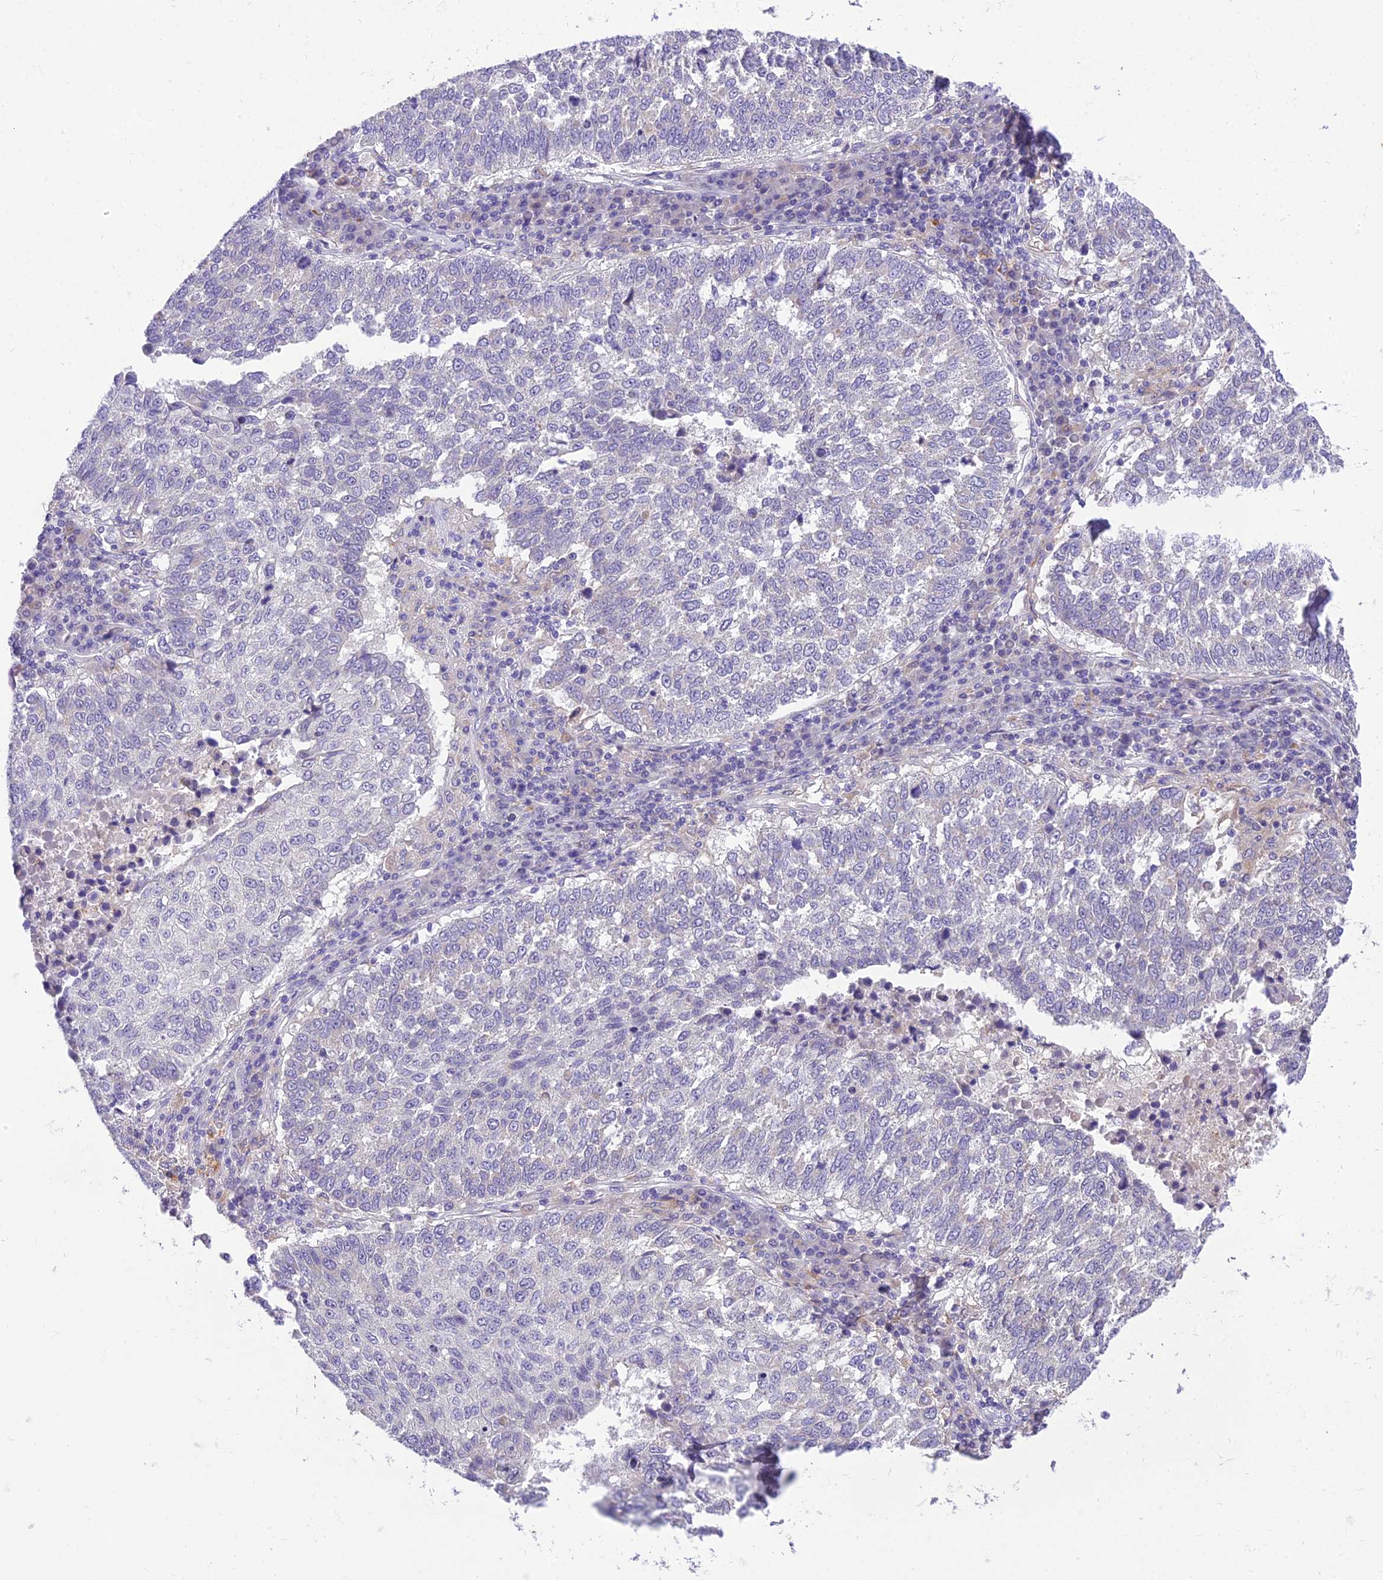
{"staining": {"intensity": "negative", "quantity": "none", "location": "none"}, "tissue": "lung cancer", "cell_type": "Tumor cells", "image_type": "cancer", "snomed": [{"axis": "morphology", "description": "Squamous cell carcinoma, NOS"}, {"axis": "topography", "description": "Lung"}], "caption": "DAB immunohistochemical staining of human lung squamous cell carcinoma displays no significant positivity in tumor cells. (Stains: DAB immunohistochemistry (IHC) with hematoxylin counter stain, Microscopy: brightfield microscopy at high magnification).", "gene": "MIIP", "patient": {"sex": "male", "age": 73}}